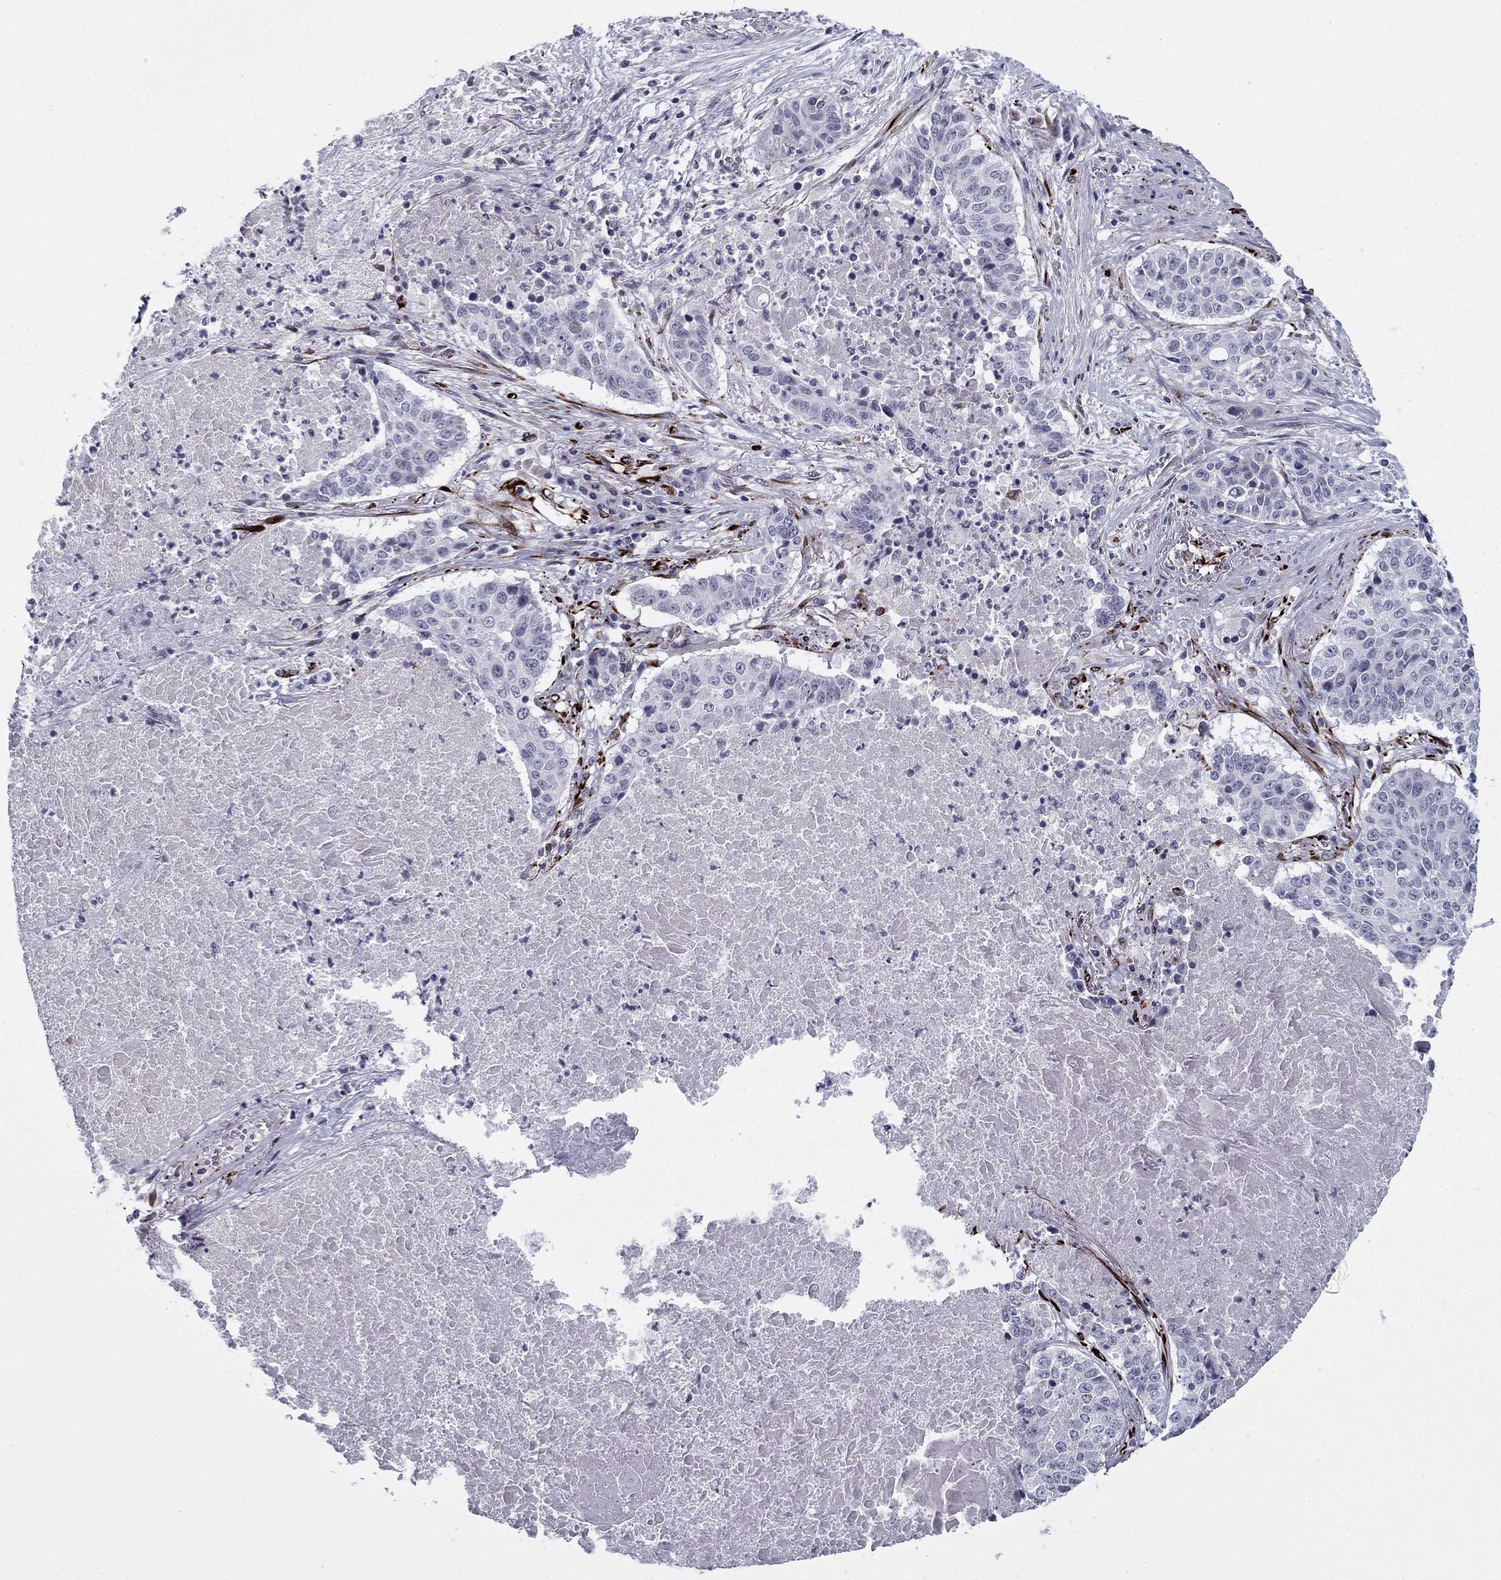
{"staining": {"intensity": "negative", "quantity": "none", "location": "none"}, "tissue": "lung cancer", "cell_type": "Tumor cells", "image_type": "cancer", "snomed": [{"axis": "morphology", "description": "Squamous cell carcinoma, NOS"}, {"axis": "topography", "description": "Lung"}], "caption": "Protein analysis of squamous cell carcinoma (lung) exhibits no significant positivity in tumor cells.", "gene": "ANKS4B", "patient": {"sex": "male", "age": 64}}